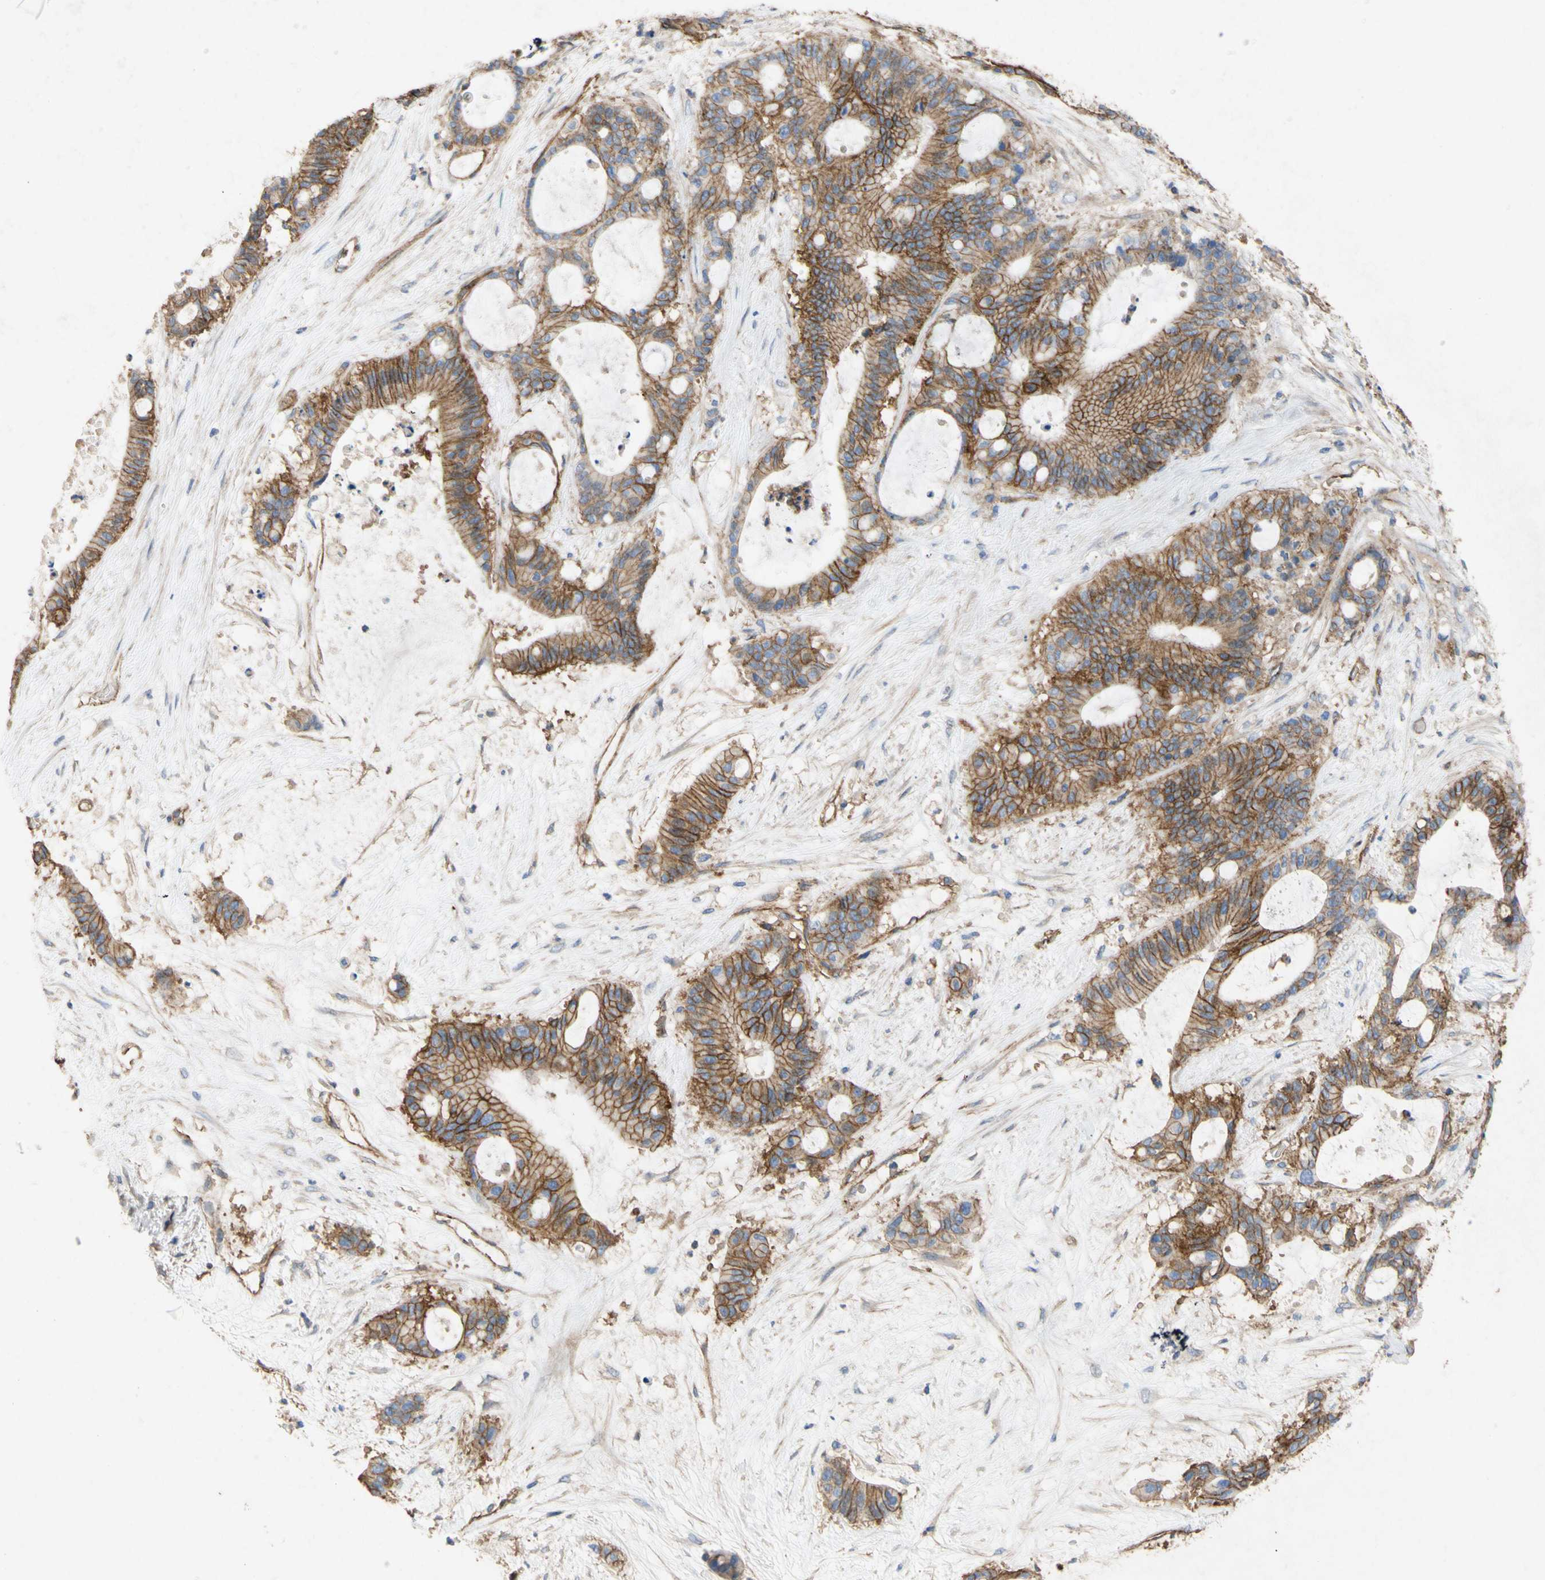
{"staining": {"intensity": "moderate", "quantity": ">75%", "location": "cytoplasmic/membranous"}, "tissue": "liver cancer", "cell_type": "Tumor cells", "image_type": "cancer", "snomed": [{"axis": "morphology", "description": "Cholangiocarcinoma"}, {"axis": "topography", "description": "Liver"}], "caption": "Cholangiocarcinoma (liver) stained with a brown dye demonstrates moderate cytoplasmic/membranous positive staining in approximately >75% of tumor cells.", "gene": "ATP2A3", "patient": {"sex": "female", "age": 73}}